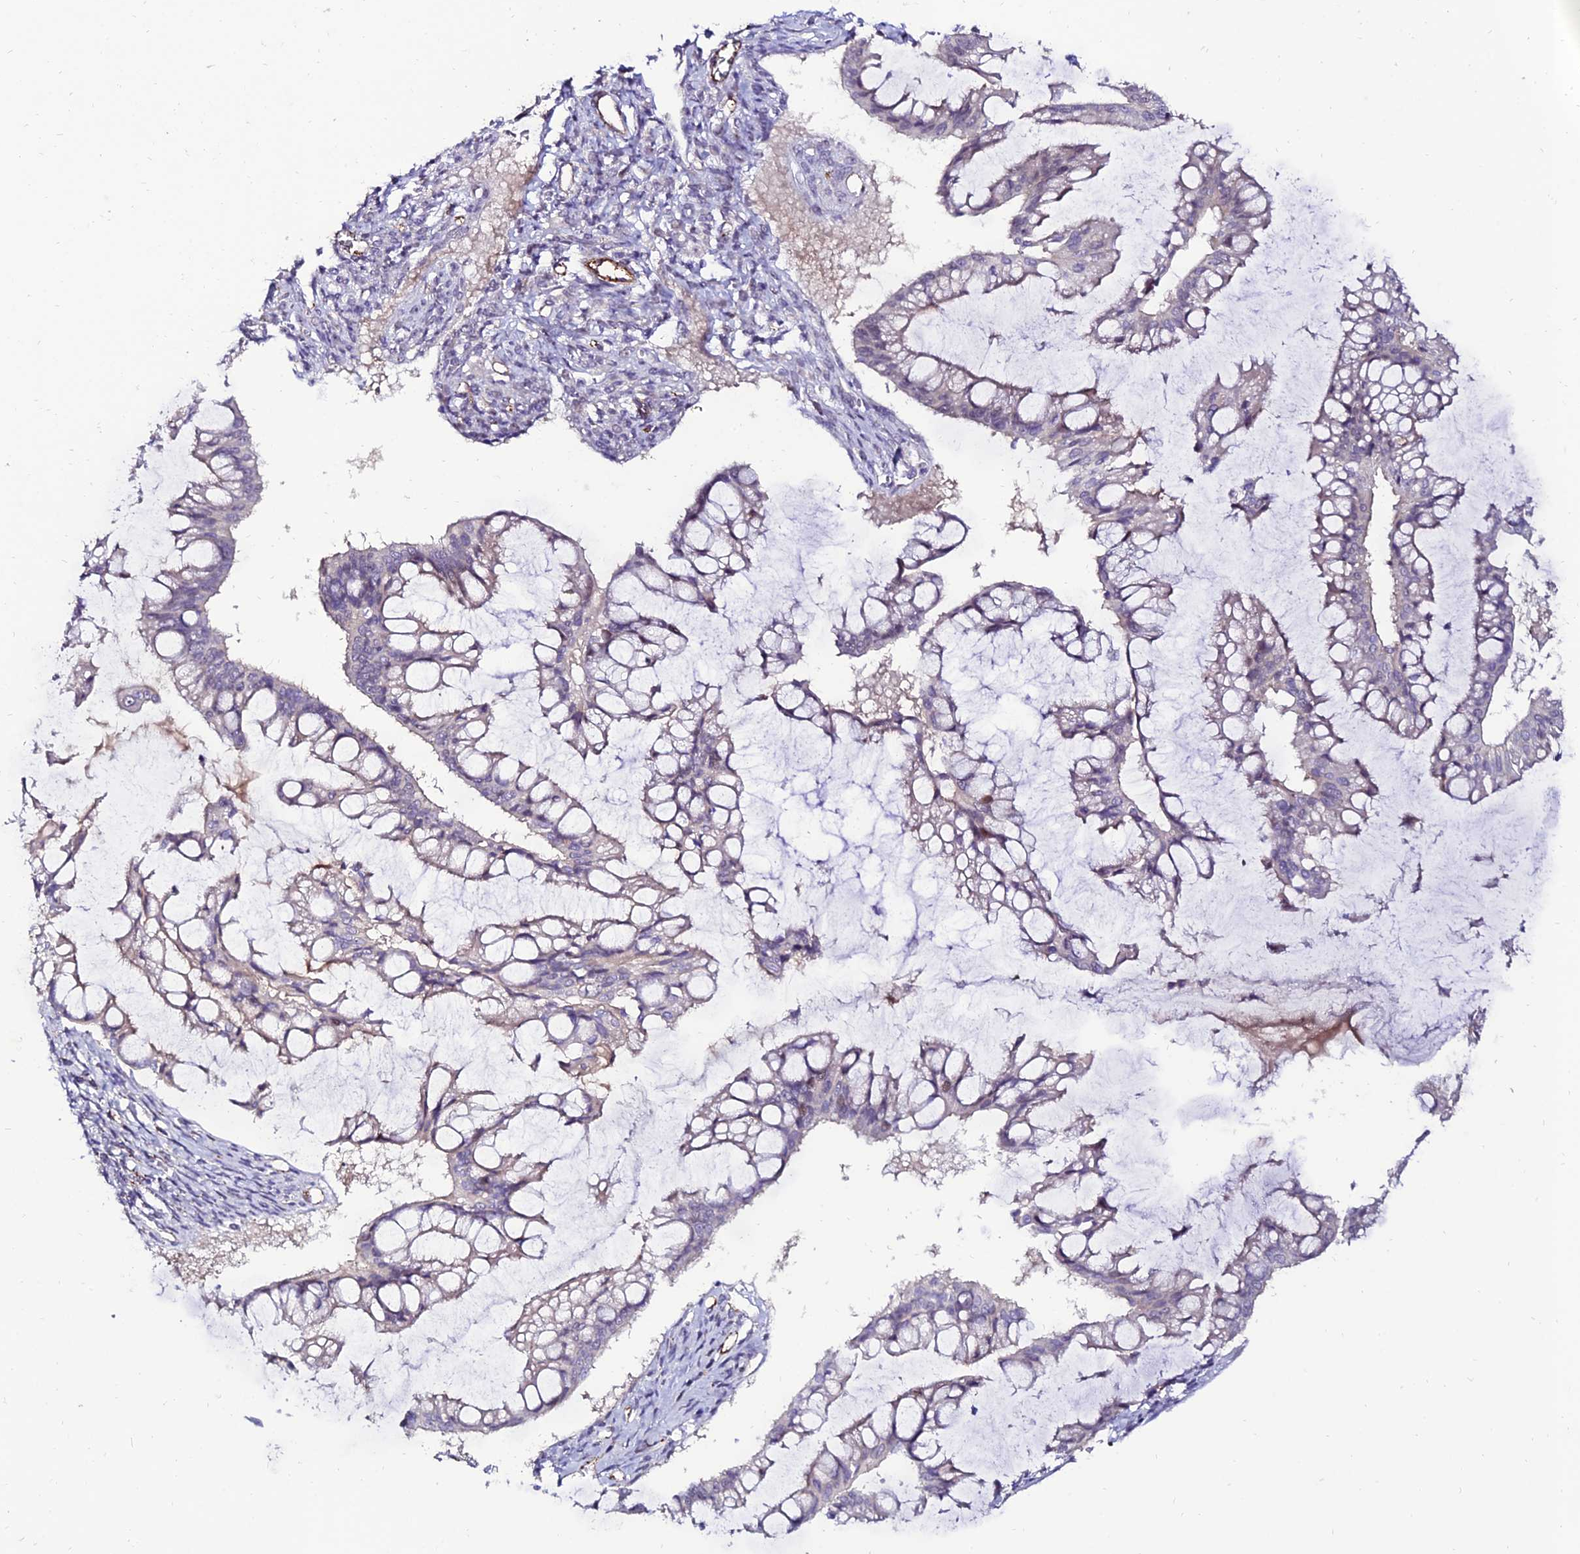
{"staining": {"intensity": "negative", "quantity": "none", "location": "none"}, "tissue": "ovarian cancer", "cell_type": "Tumor cells", "image_type": "cancer", "snomed": [{"axis": "morphology", "description": "Cystadenocarcinoma, mucinous, NOS"}, {"axis": "topography", "description": "Ovary"}], "caption": "High magnification brightfield microscopy of mucinous cystadenocarcinoma (ovarian) stained with DAB (3,3'-diaminobenzidine) (brown) and counterstained with hematoxylin (blue): tumor cells show no significant positivity.", "gene": "ALDH3B2", "patient": {"sex": "female", "age": 73}}